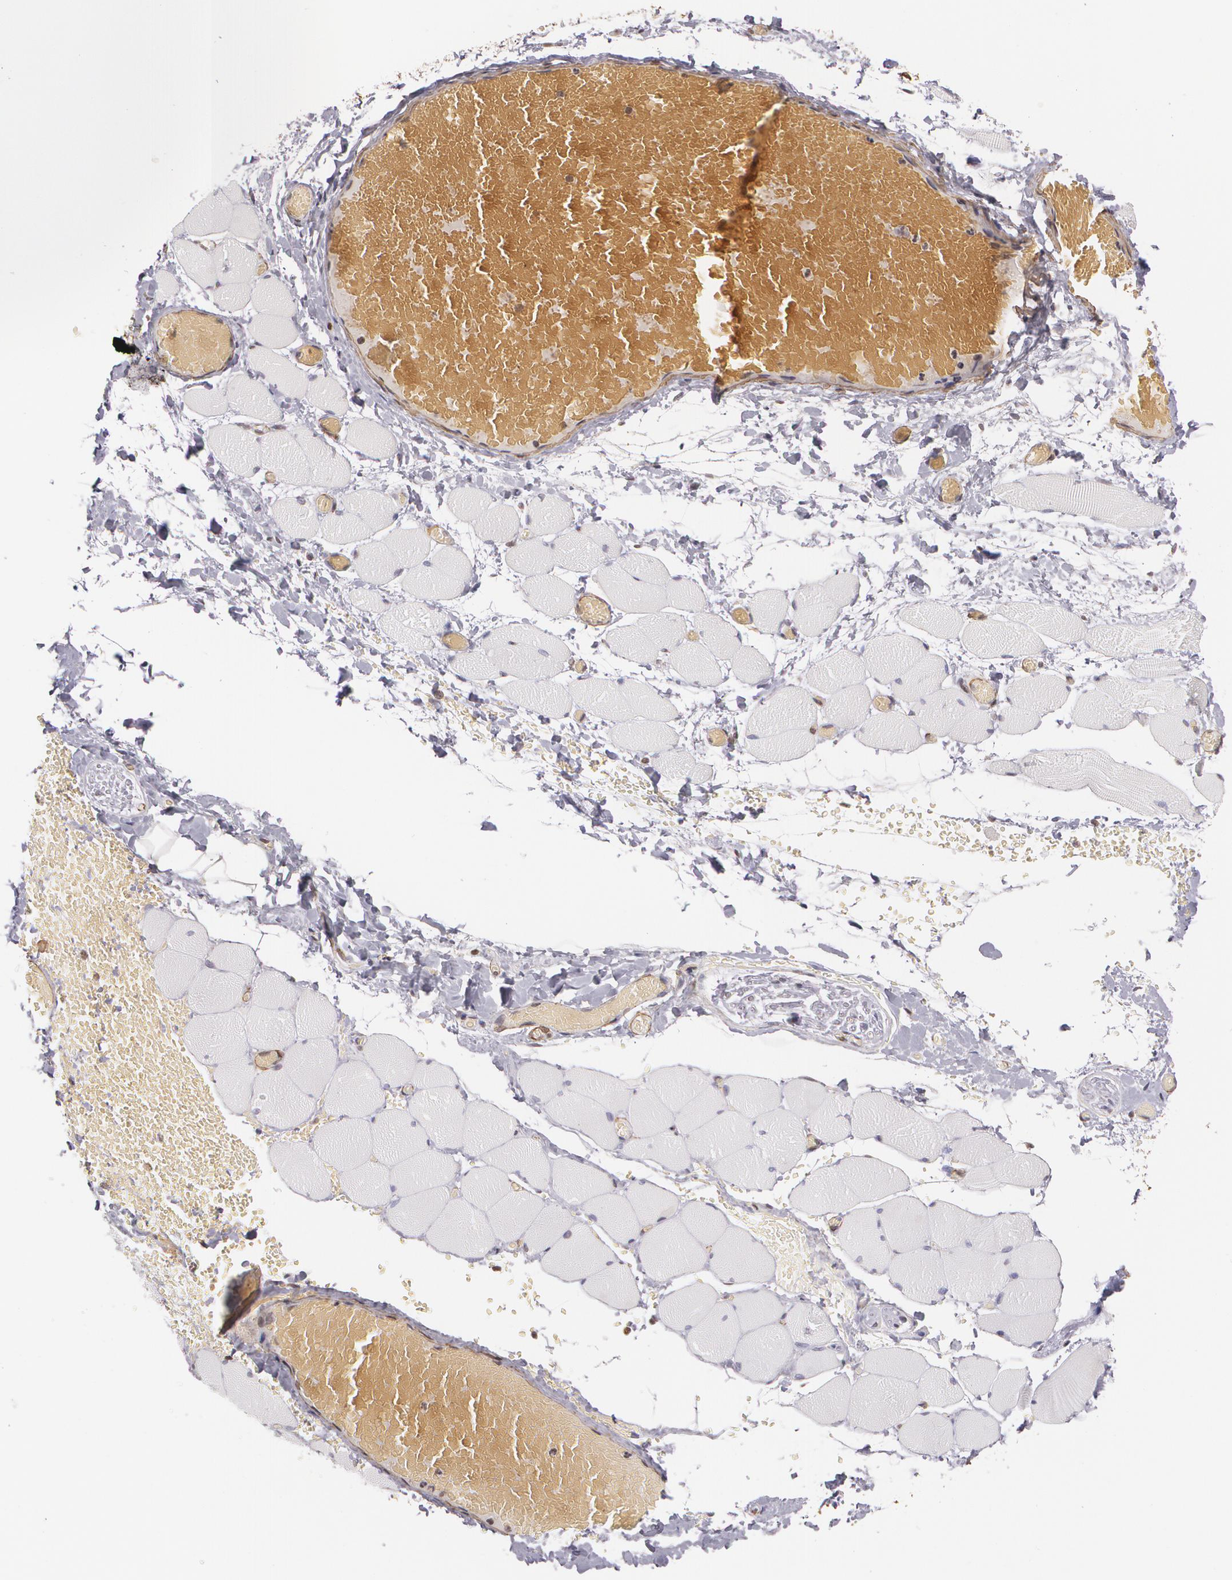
{"staining": {"intensity": "negative", "quantity": "none", "location": "none"}, "tissue": "skeletal muscle", "cell_type": "Myocytes", "image_type": "normal", "snomed": [{"axis": "morphology", "description": "Normal tissue, NOS"}, {"axis": "topography", "description": "Skeletal muscle"}, {"axis": "topography", "description": "Soft tissue"}], "caption": "A photomicrograph of skeletal muscle stained for a protein displays no brown staining in myocytes.", "gene": "VAMP1", "patient": {"sex": "female", "age": 58}}